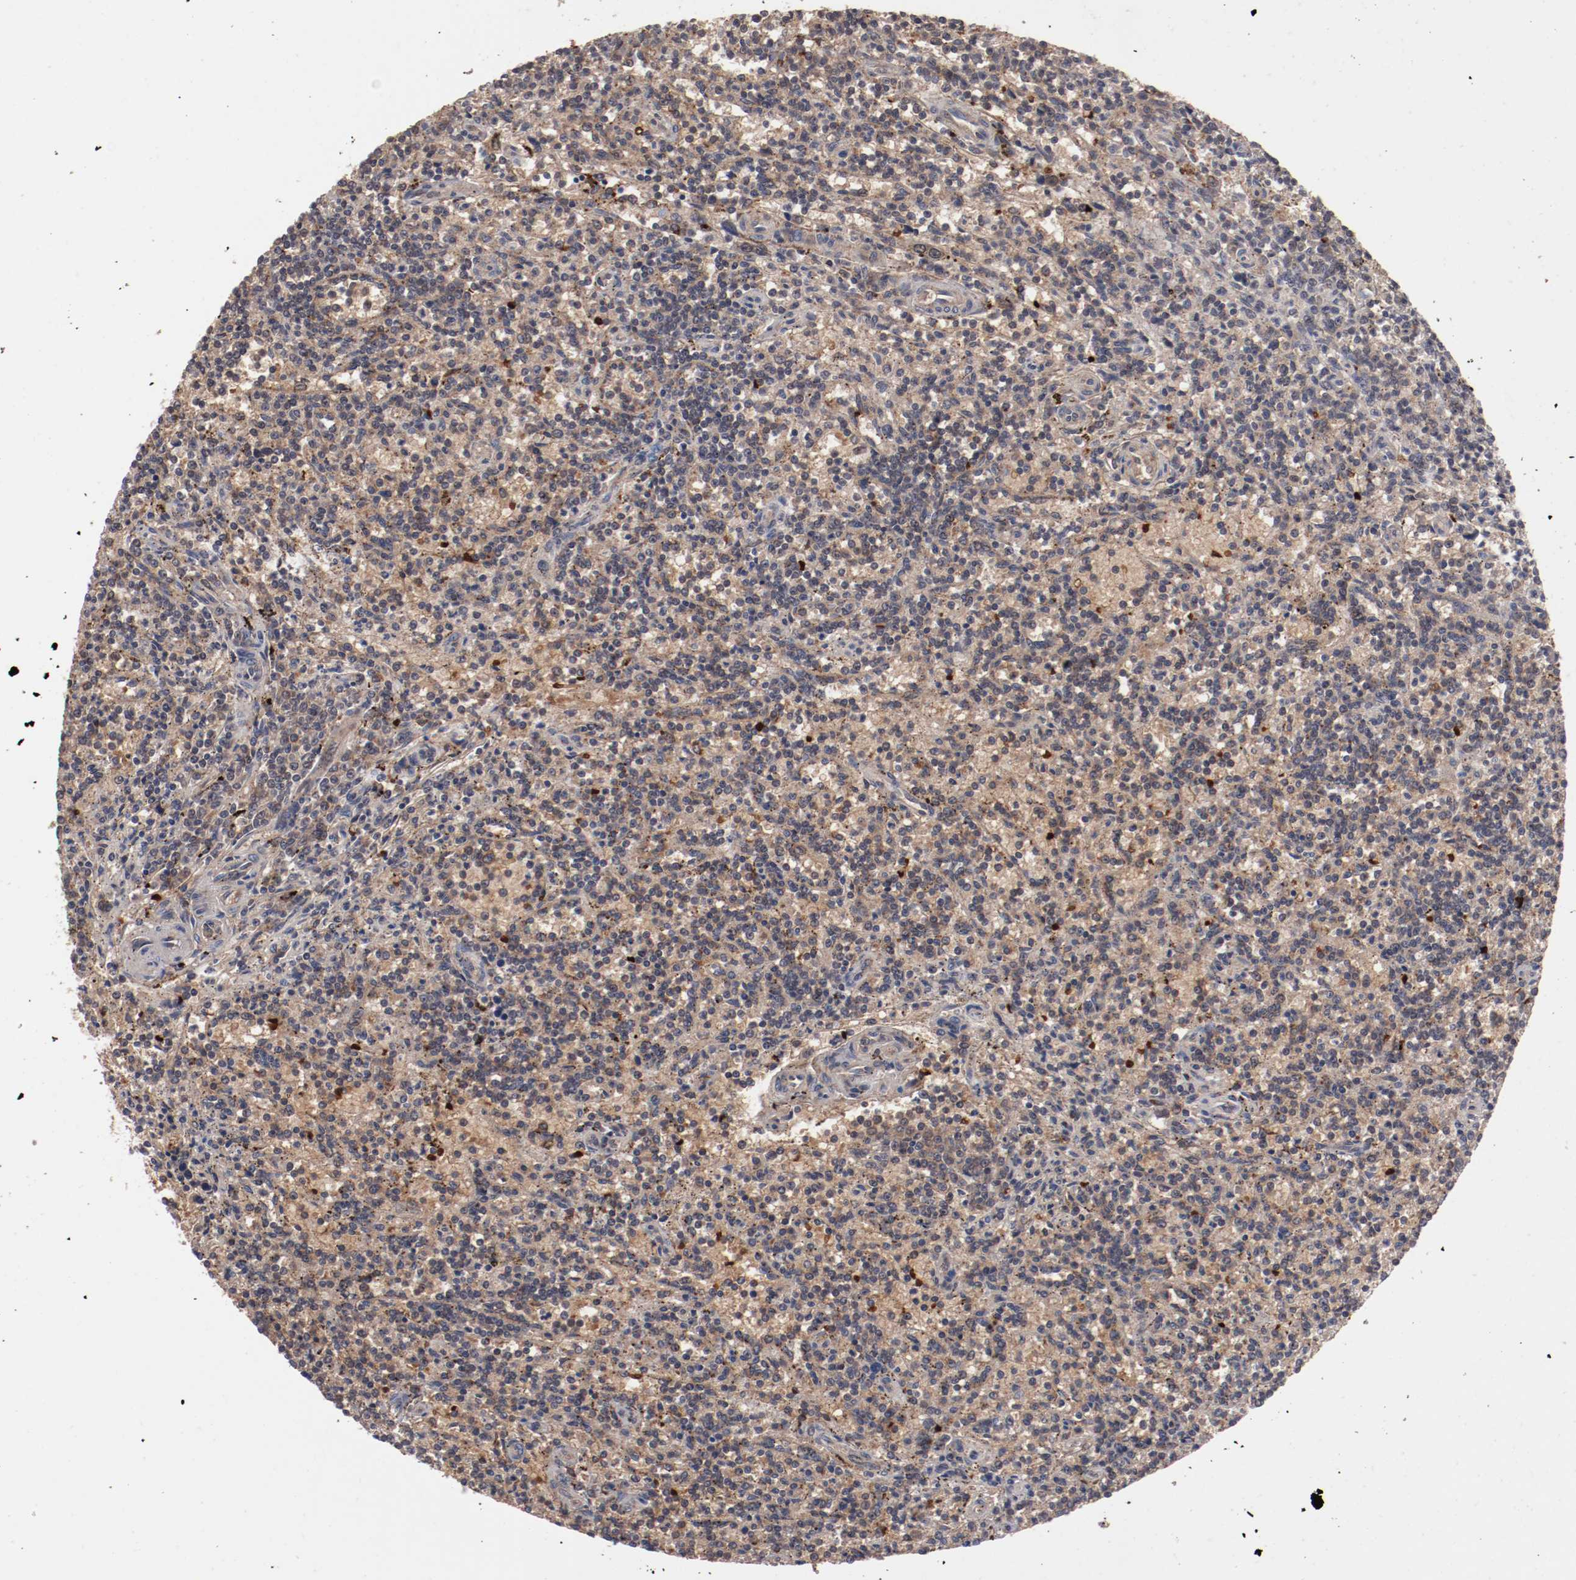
{"staining": {"intensity": "weak", "quantity": ">75%", "location": "cytoplasmic/membranous"}, "tissue": "lymphoma", "cell_type": "Tumor cells", "image_type": "cancer", "snomed": [{"axis": "morphology", "description": "Malignant lymphoma, non-Hodgkin's type, Low grade"}, {"axis": "topography", "description": "Spleen"}], "caption": "An IHC image of neoplastic tissue is shown. Protein staining in brown highlights weak cytoplasmic/membranous positivity in lymphoma within tumor cells. (brown staining indicates protein expression, while blue staining denotes nuclei).", "gene": "TENM1", "patient": {"sex": "male", "age": 73}}